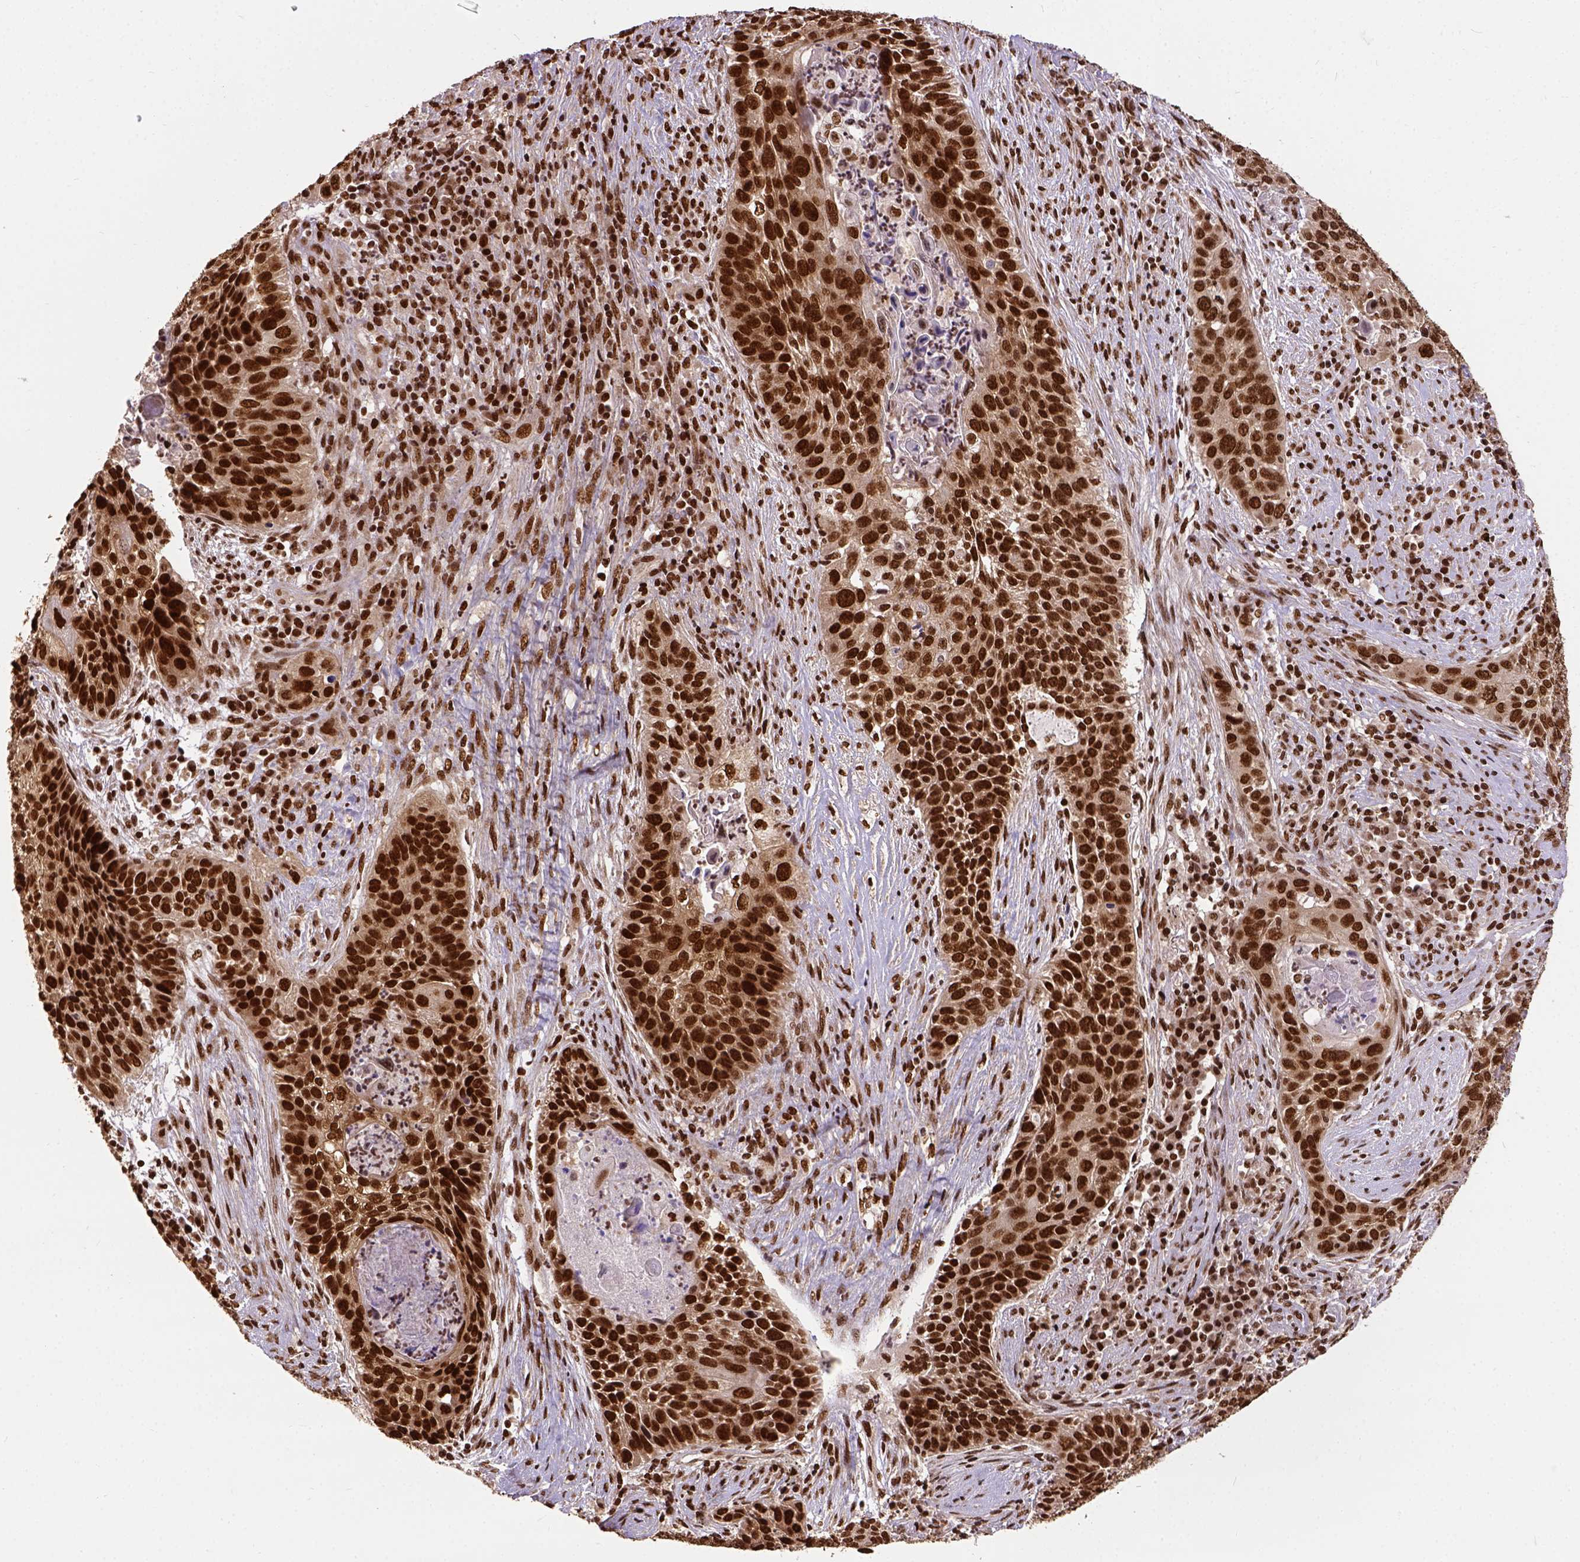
{"staining": {"intensity": "strong", "quantity": ">75%", "location": "nuclear"}, "tissue": "lung cancer", "cell_type": "Tumor cells", "image_type": "cancer", "snomed": [{"axis": "morphology", "description": "Squamous cell carcinoma, NOS"}, {"axis": "morphology", "description": "Squamous cell carcinoma, metastatic, NOS"}, {"axis": "topography", "description": "Lung"}, {"axis": "topography", "description": "Pleura, NOS"}], "caption": "Protein analysis of squamous cell carcinoma (lung) tissue displays strong nuclear expression in approximately >75% of tumor cells.", "gene": "NACC1", "patient": {"sex": "male", "age": 72}}